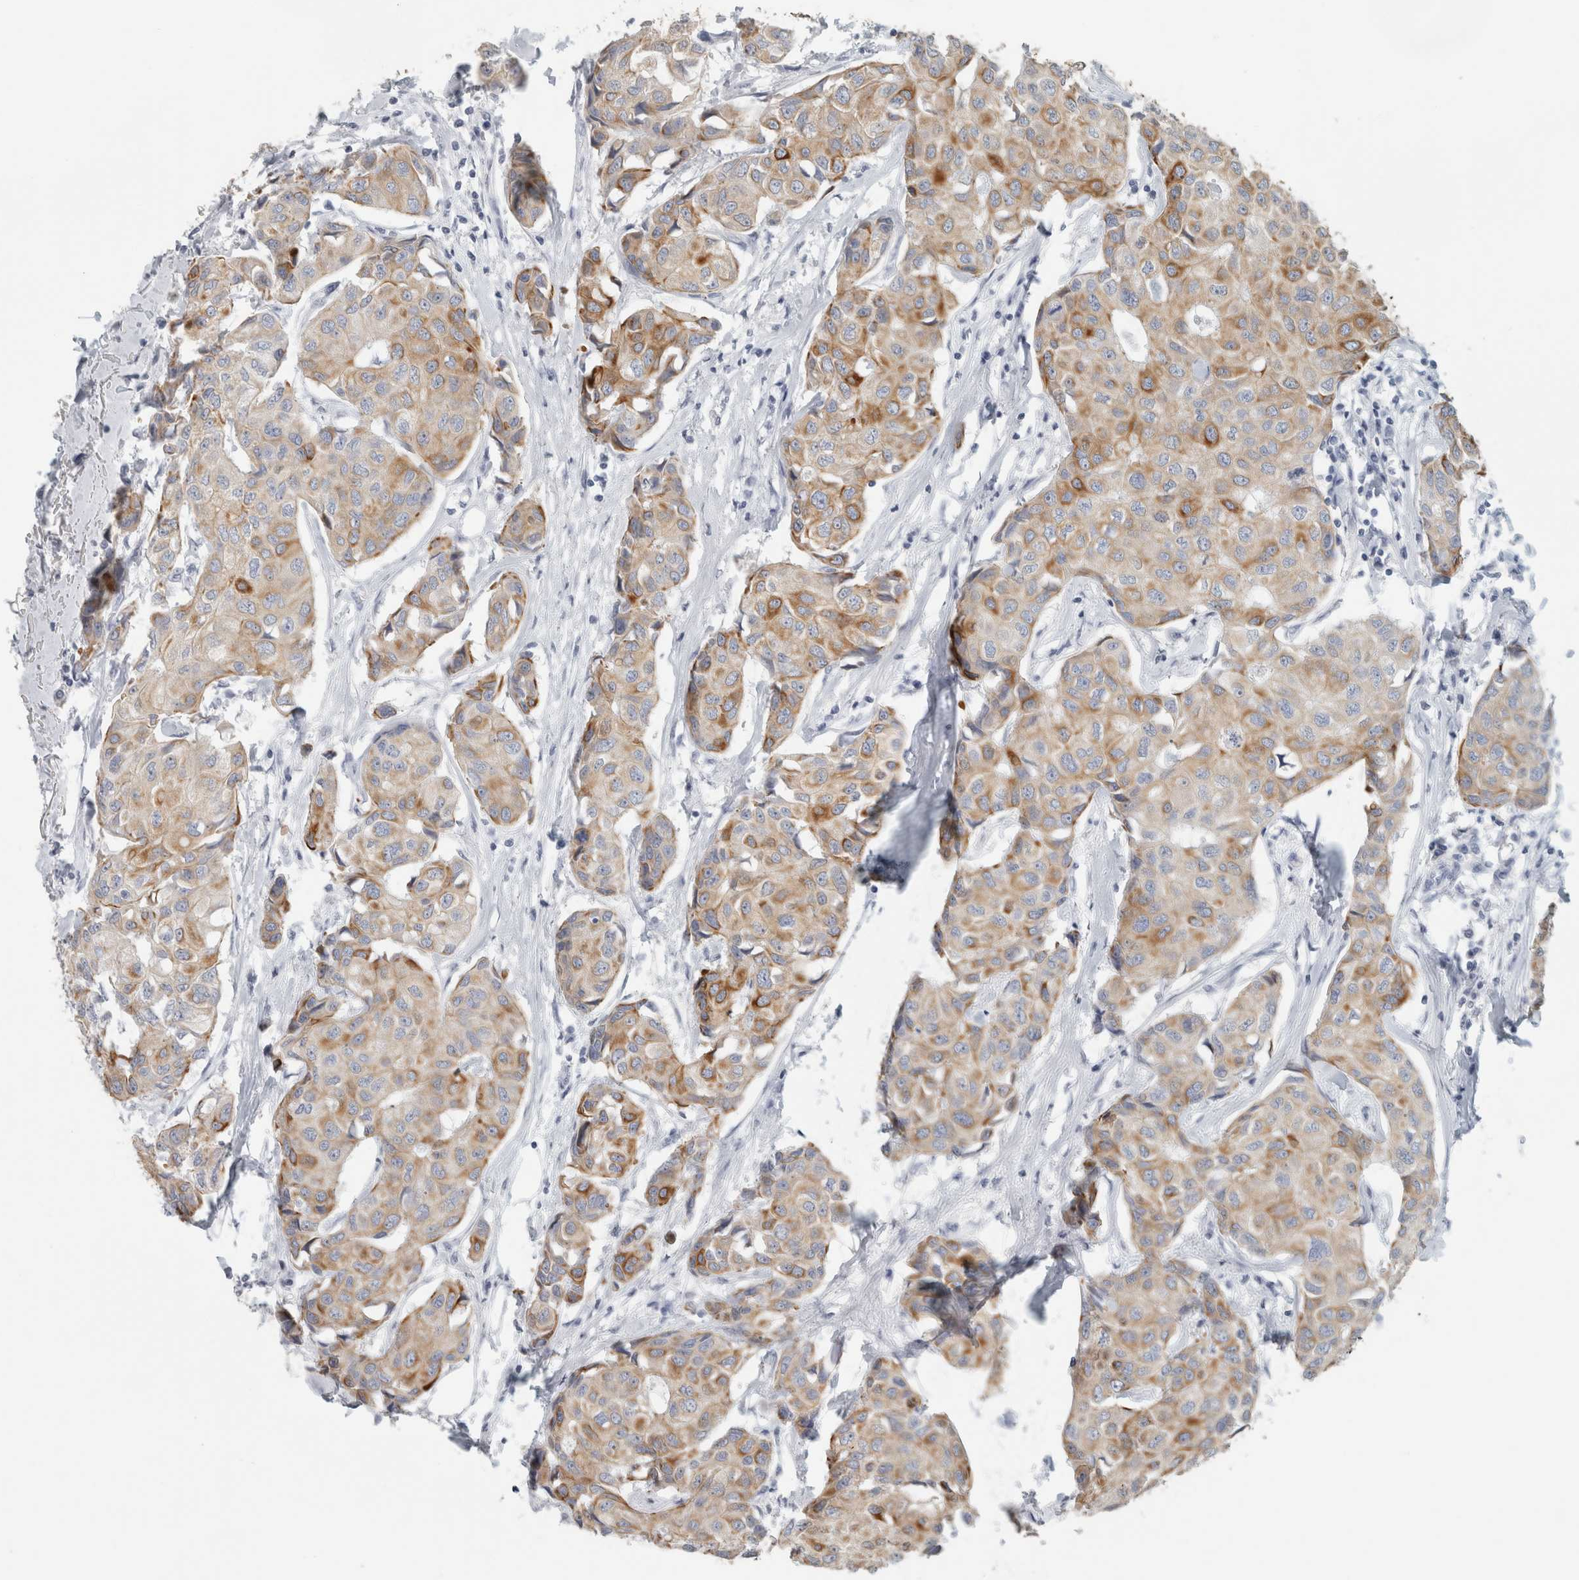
{"staining": {"intensity": "moderate", "quantity": ">75%", "location": "cytoplasmic/membranous"}, "tissue": "breast cancer", "cell_type": "Tumor cells", "image_type": "cancer", "snomed": [{"axis": "morphology", "description": "Duct carcinoma"}, {"axis": "topography", "description": "Breast"}], "caption": "Breast cancer stained for a protein (brown) displays moderate cytoplasmic/membranous positive staining in about >75% of tumor cells.", "gene": "SLC28A3", "patient": {"sex": "female", "age": 80}}